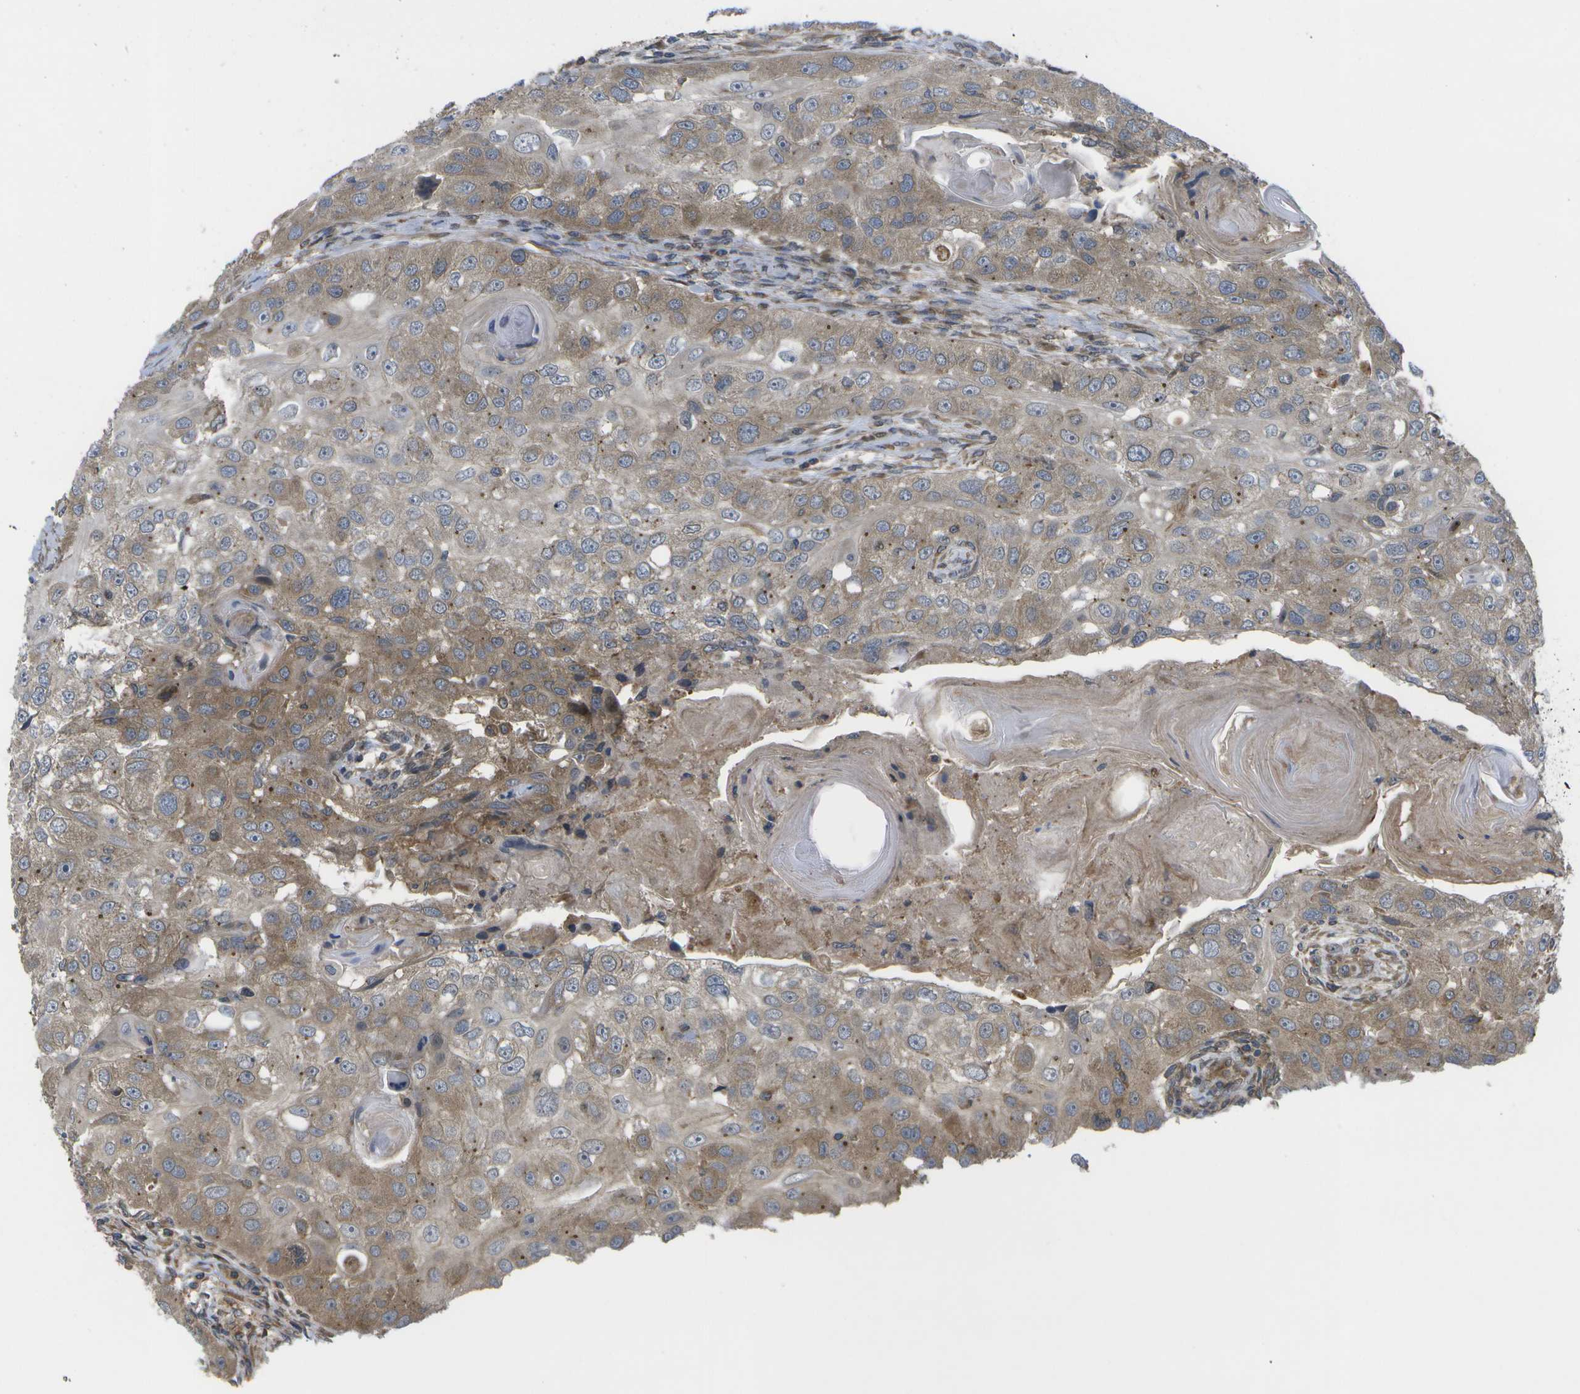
{"staining": {"intensity": "moderate", "quantity": ">75%", "location": "cytoplasmic/membranous"}, "tissue": "head and neck cancer", "cell_type": "Tumor cells", "image_type": "cancer", "snomed": [{"axis": "morphology", "description": "Normal tissue, NOS"}, {"axis": "morphology", "description": "Squamous cell carcinoma, NOS"}, {"axis": "topography", "description": "Skeletal muscle"}, {"axis": "topography", "description": "Head-Neck"}], "caption": "DAB (3,3'-diaminobenzidine) immunohistochemical staining of human head and neck cancer shows moderate cytoplasmic/membranous protein staining in about >75% of tumor cells.", "gene": "DPM3", "patient": {"sex": "male", "age": 51}}